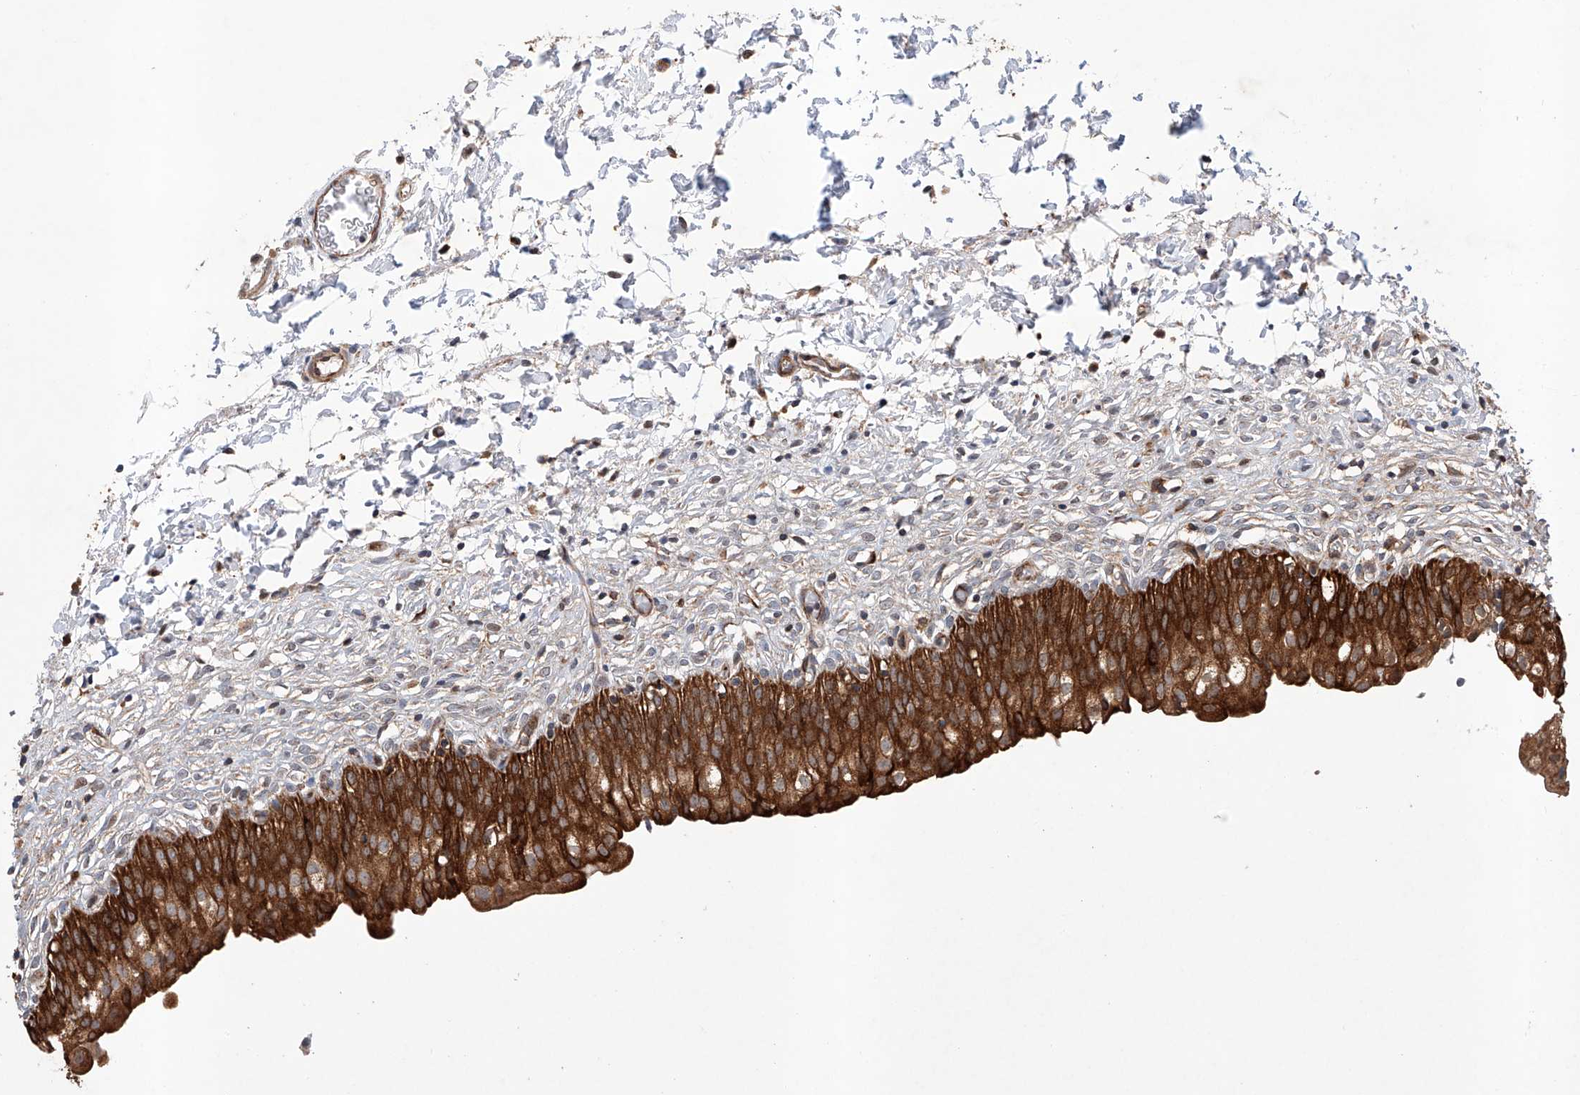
{"staining": {"intensity": "strong", "quantity": ">75%", "location": "cytoplasmic/membranous"}, "tissue": "urinary bladder", "cell_type": "Urothelial cells", "image_type": "normal", "snomed": [{"axis": "morphology", "description": "Normal tissue, NOS"}, {"axis": "topography", "description": "Urinary bladder"}], "caption": "Urothelial cells demonstrate high levels of strong cytoplasmic/membranous staining in about >75% of cells in normal human urinary bladder. (DAB IHC with brightfield microscopy, high magnification).", "gene": "TIMM23", "patient": {"sex": "male", "age": 55}}